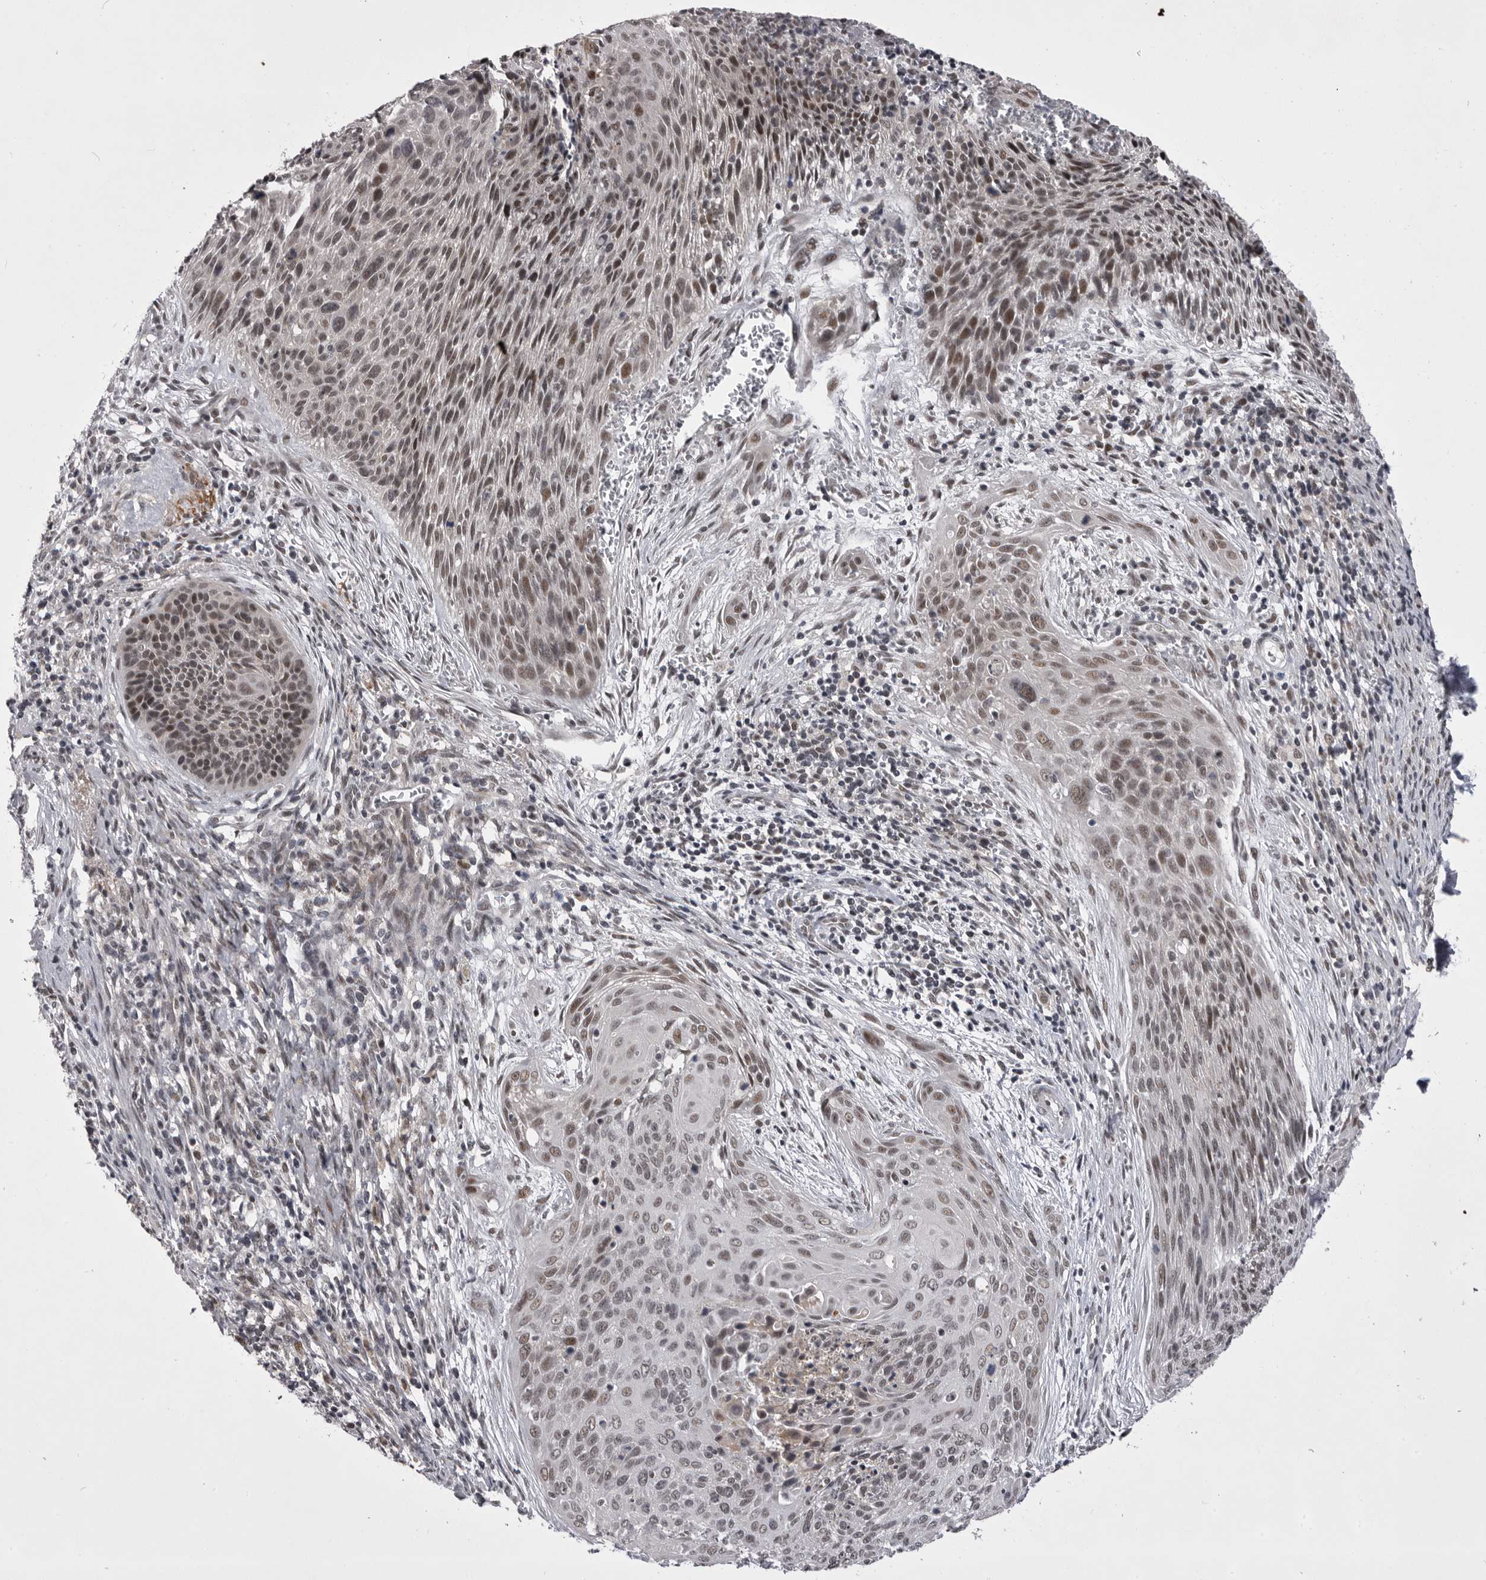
{"staining": {"intensity": "weak", "quantity": "25%-75%", "location": "nuclear"}, "tissue": "cervical cancer", "cell_type": "Tumor cells", "image_type": "cancer", "snomed": [{"axis": "morphology", "description": "Squamous cell carcinoma, NOS"}, {"axis": "topography", "description": "Cervix"}], "caption": "The histopathology image displays a brown stain indicating the presence of a protein in the nuclear of tumor cells in cervical cancer.", "gene": "PRPF3", "patient": {"sex": "female", "age": 55}}